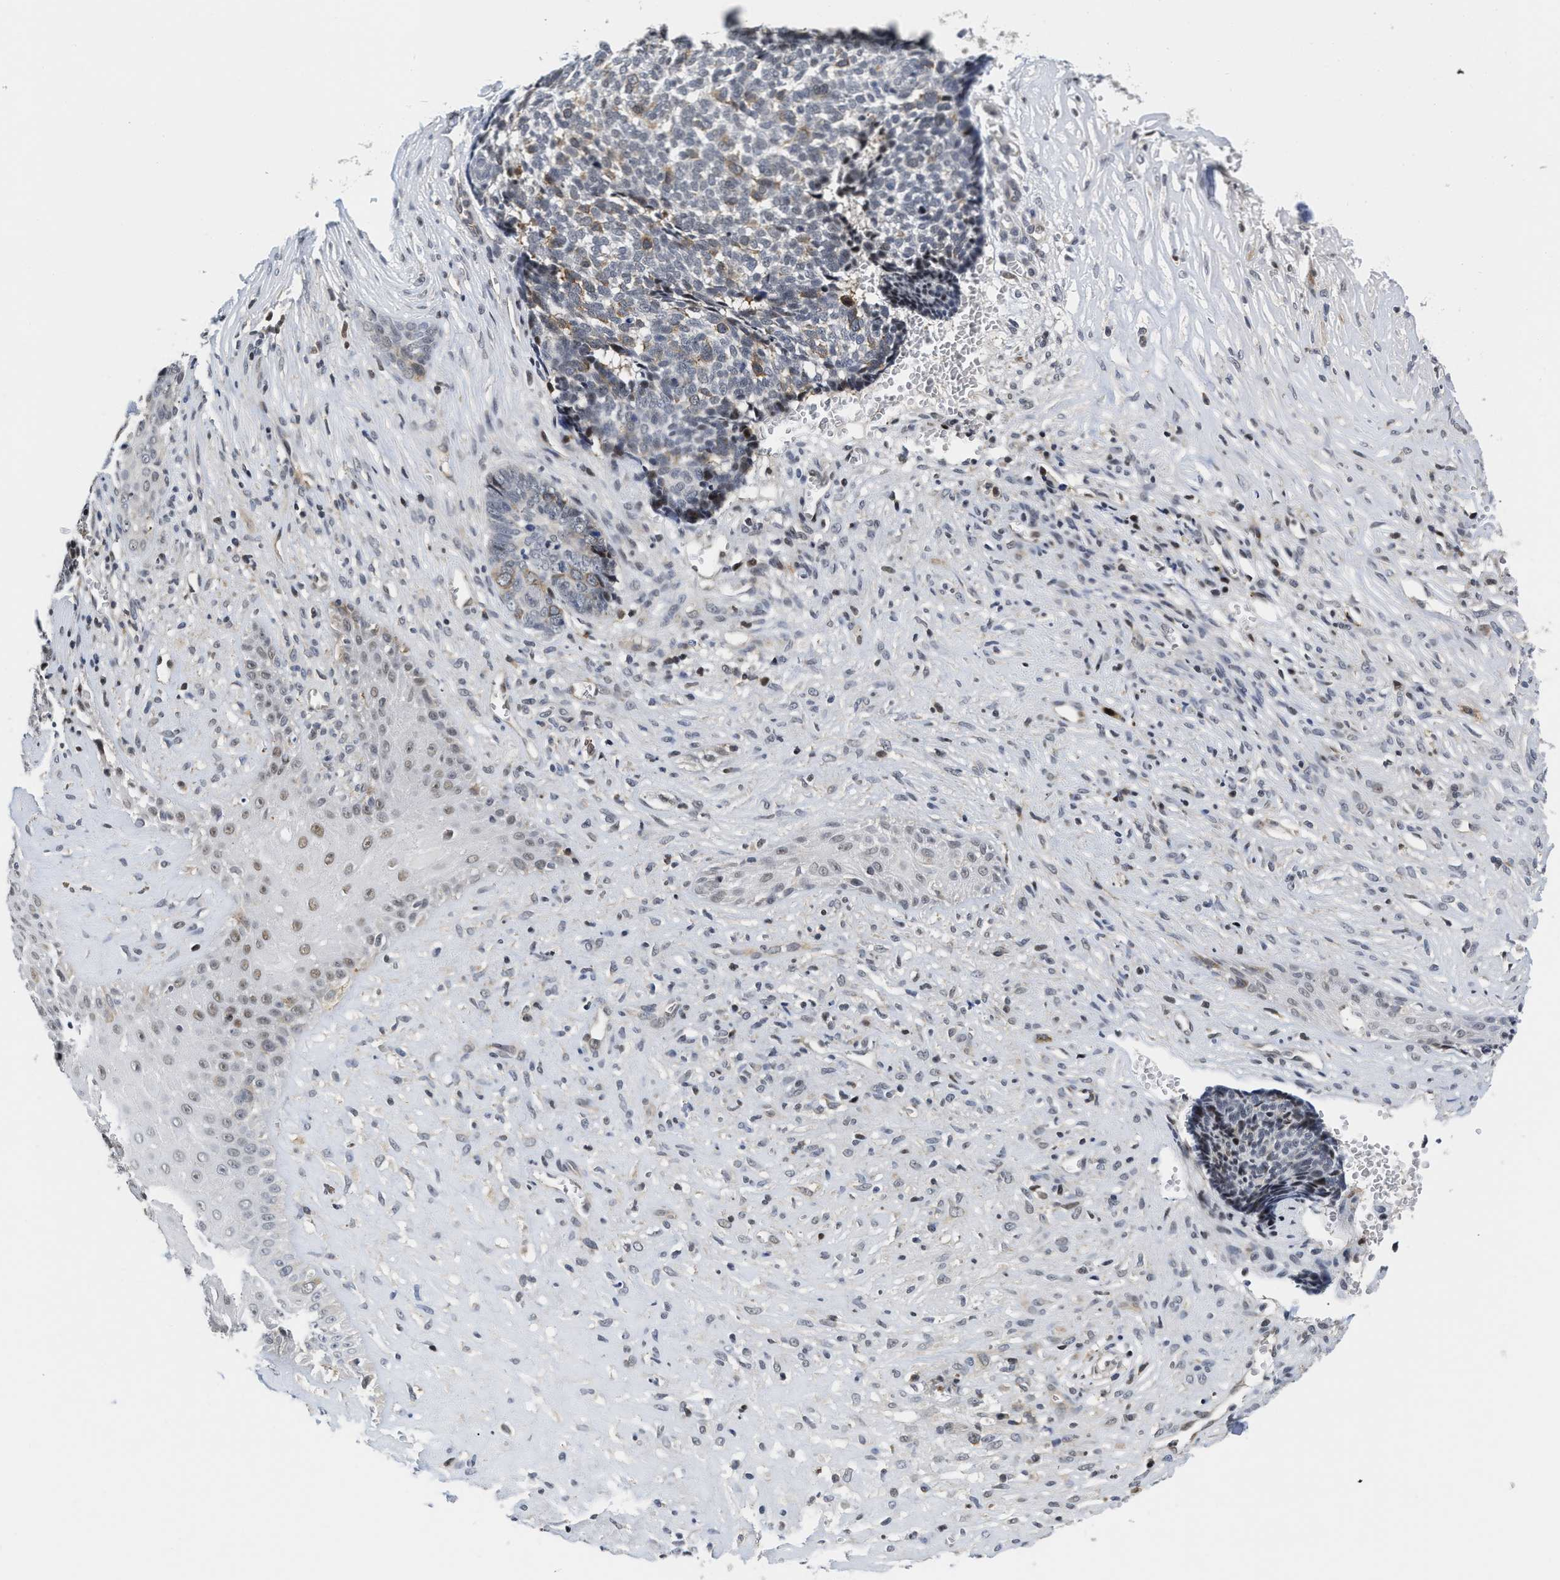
{"staining": {"intensity": "weak", "quantity": "<25%", "location": "cytoplasmic/membranous"}, "tissue": "skin cancer", "cell_type": "Tumor cells", "image_type": "cancer", "snomed": [{"axis": "morphology", "description": "Basal cell carcinoma"}, {"axis": "topography", "description": "Skin"}], "caption": "IHC micrograph of neoplastic tissue: skin basal cell carcinoma stained with DAB (3,3'-diaminobenzidine) exhibits no significant protein positivity in tumor cells.", "gene": "HIF1A", "patient": {"sex": "male", "age": 84}}